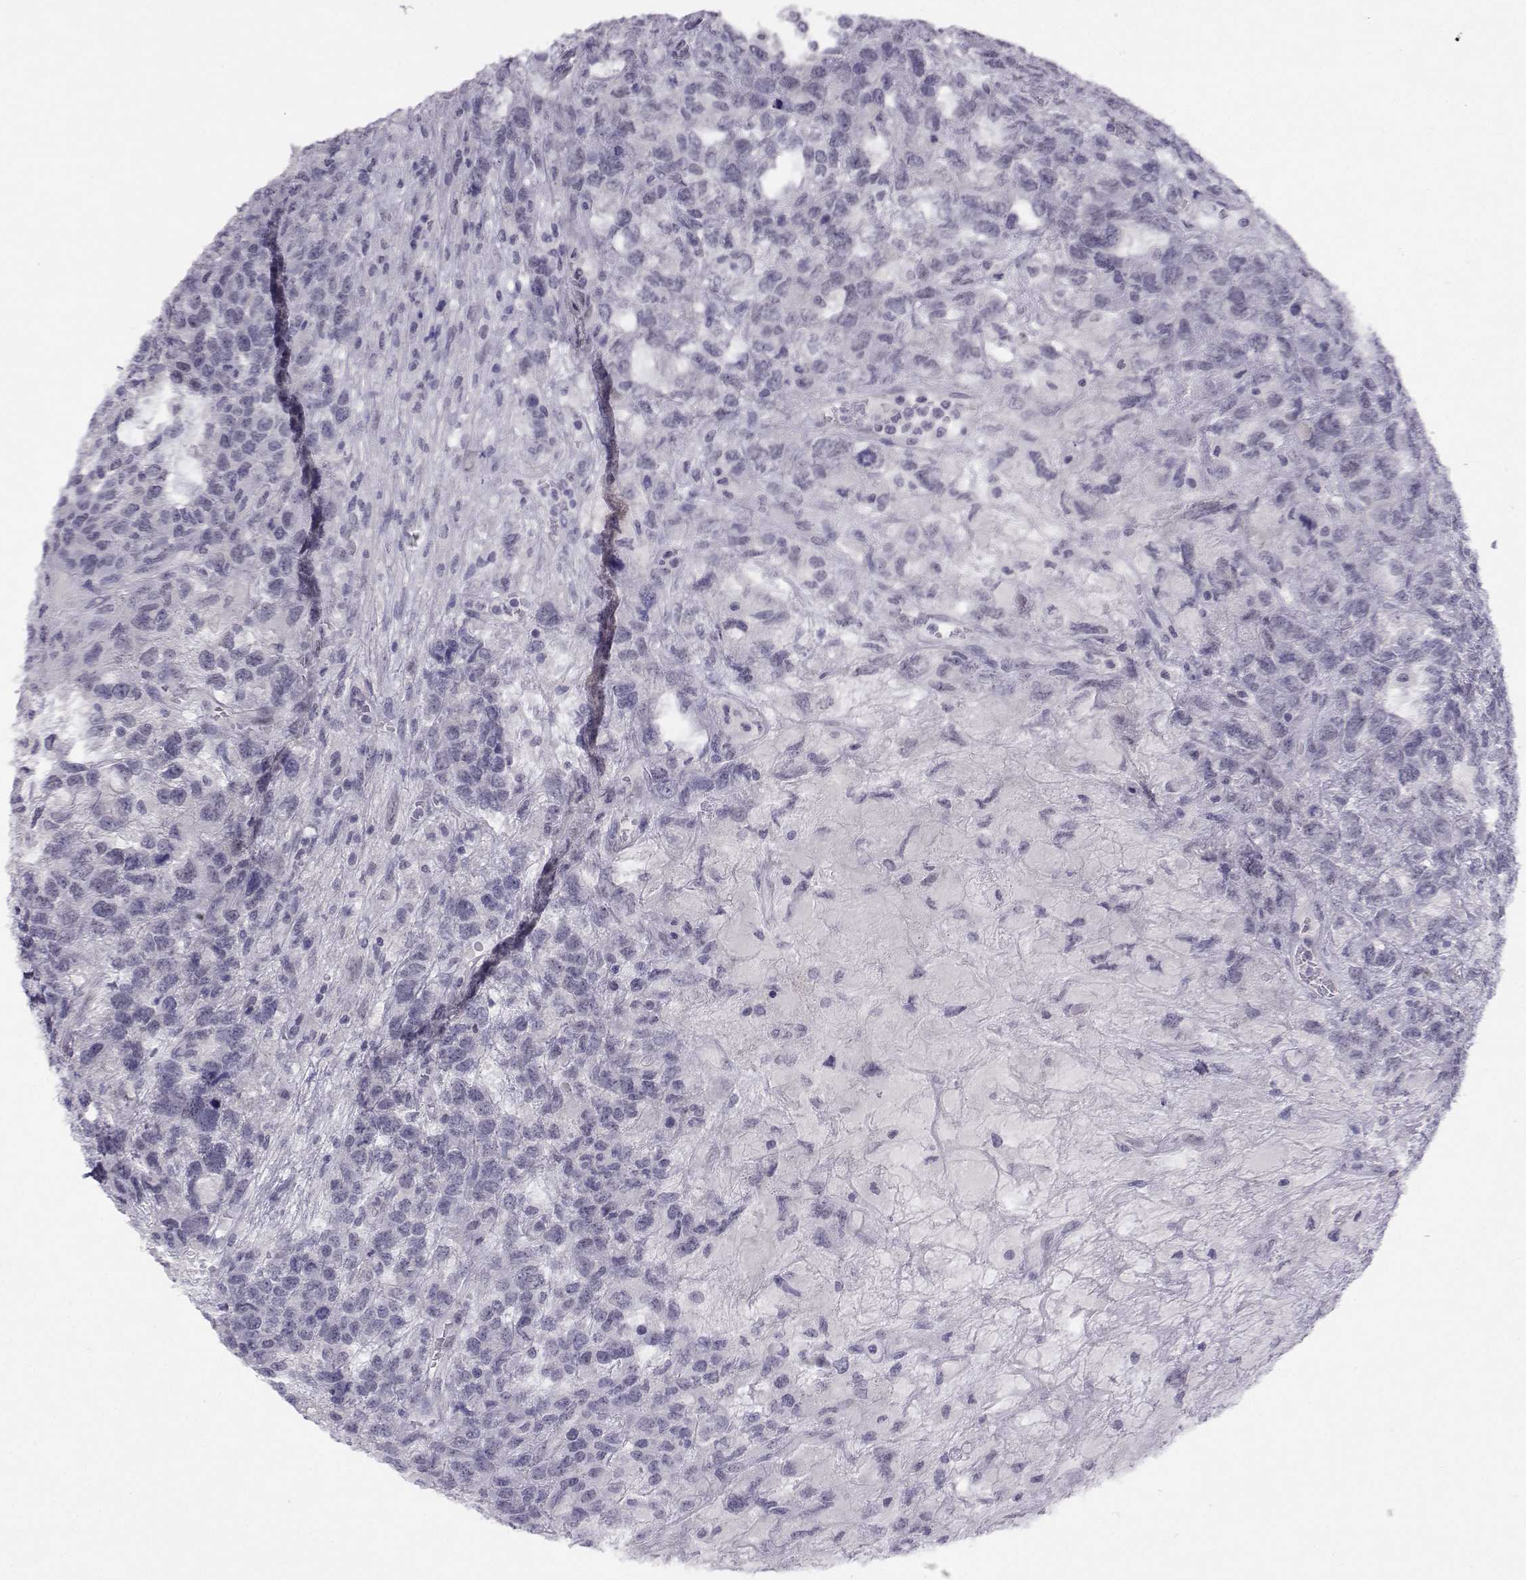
{"staining": {"intensity": "negative", "quantity": "none", "location": "none"}, "tissue": "testis cancer", "cell_type": "Tumor cells", "image_type": "cancer", "snomed": [{"axis": "morphology", "description": "Seminoma, NOS"}, {"axis": "topography", "description": "Testis"}], "caption": "Tumor cells show no significant staining in testis cancer (seminoma).", "gene": "MED26", "patient": {"sex": "male", "age": 52}}